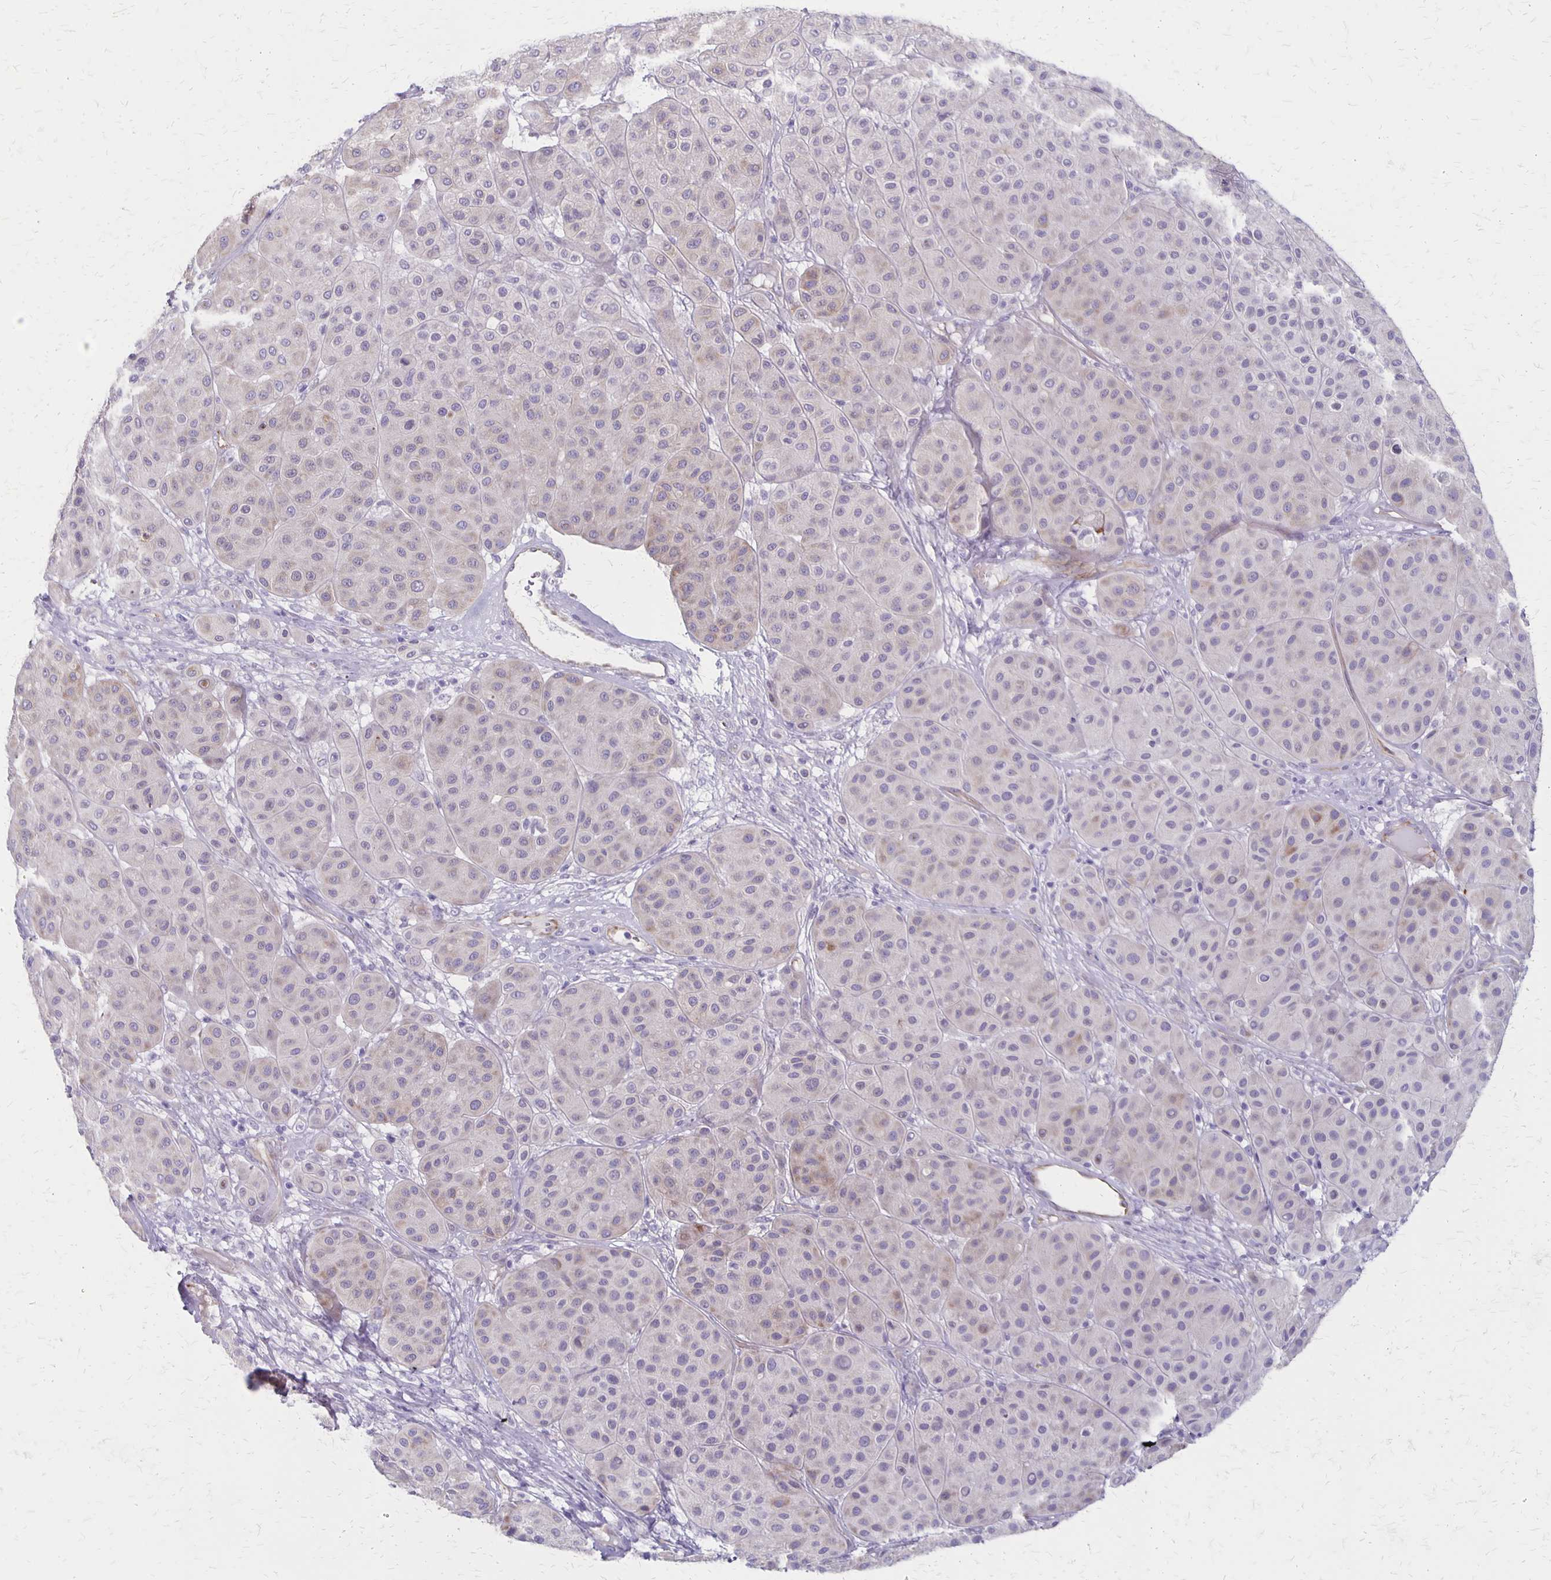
{"staining": {"intensity": "negative", "quantity": "none", "location": "none"}, "tissue": "melanoma", "cell_type": "Tumor cells", "image_type": "cancer", "snomed": [{"axis": "morphology", "description": "Malignant melanoma, Metastatic site"}, {"axis": "topography", "description": "Smooth muscle"}], "caption": "IHC image of melanoma stained for a protein (brown), which shows no positivity in tumor cells. (Brightfield microscopy of DAB (3,3'-diaminobenzidine) immunohistochemistry (IHC) at high magnification).", "gene": "HOMER1", "patient": {"sex": "male", "age": 41}}